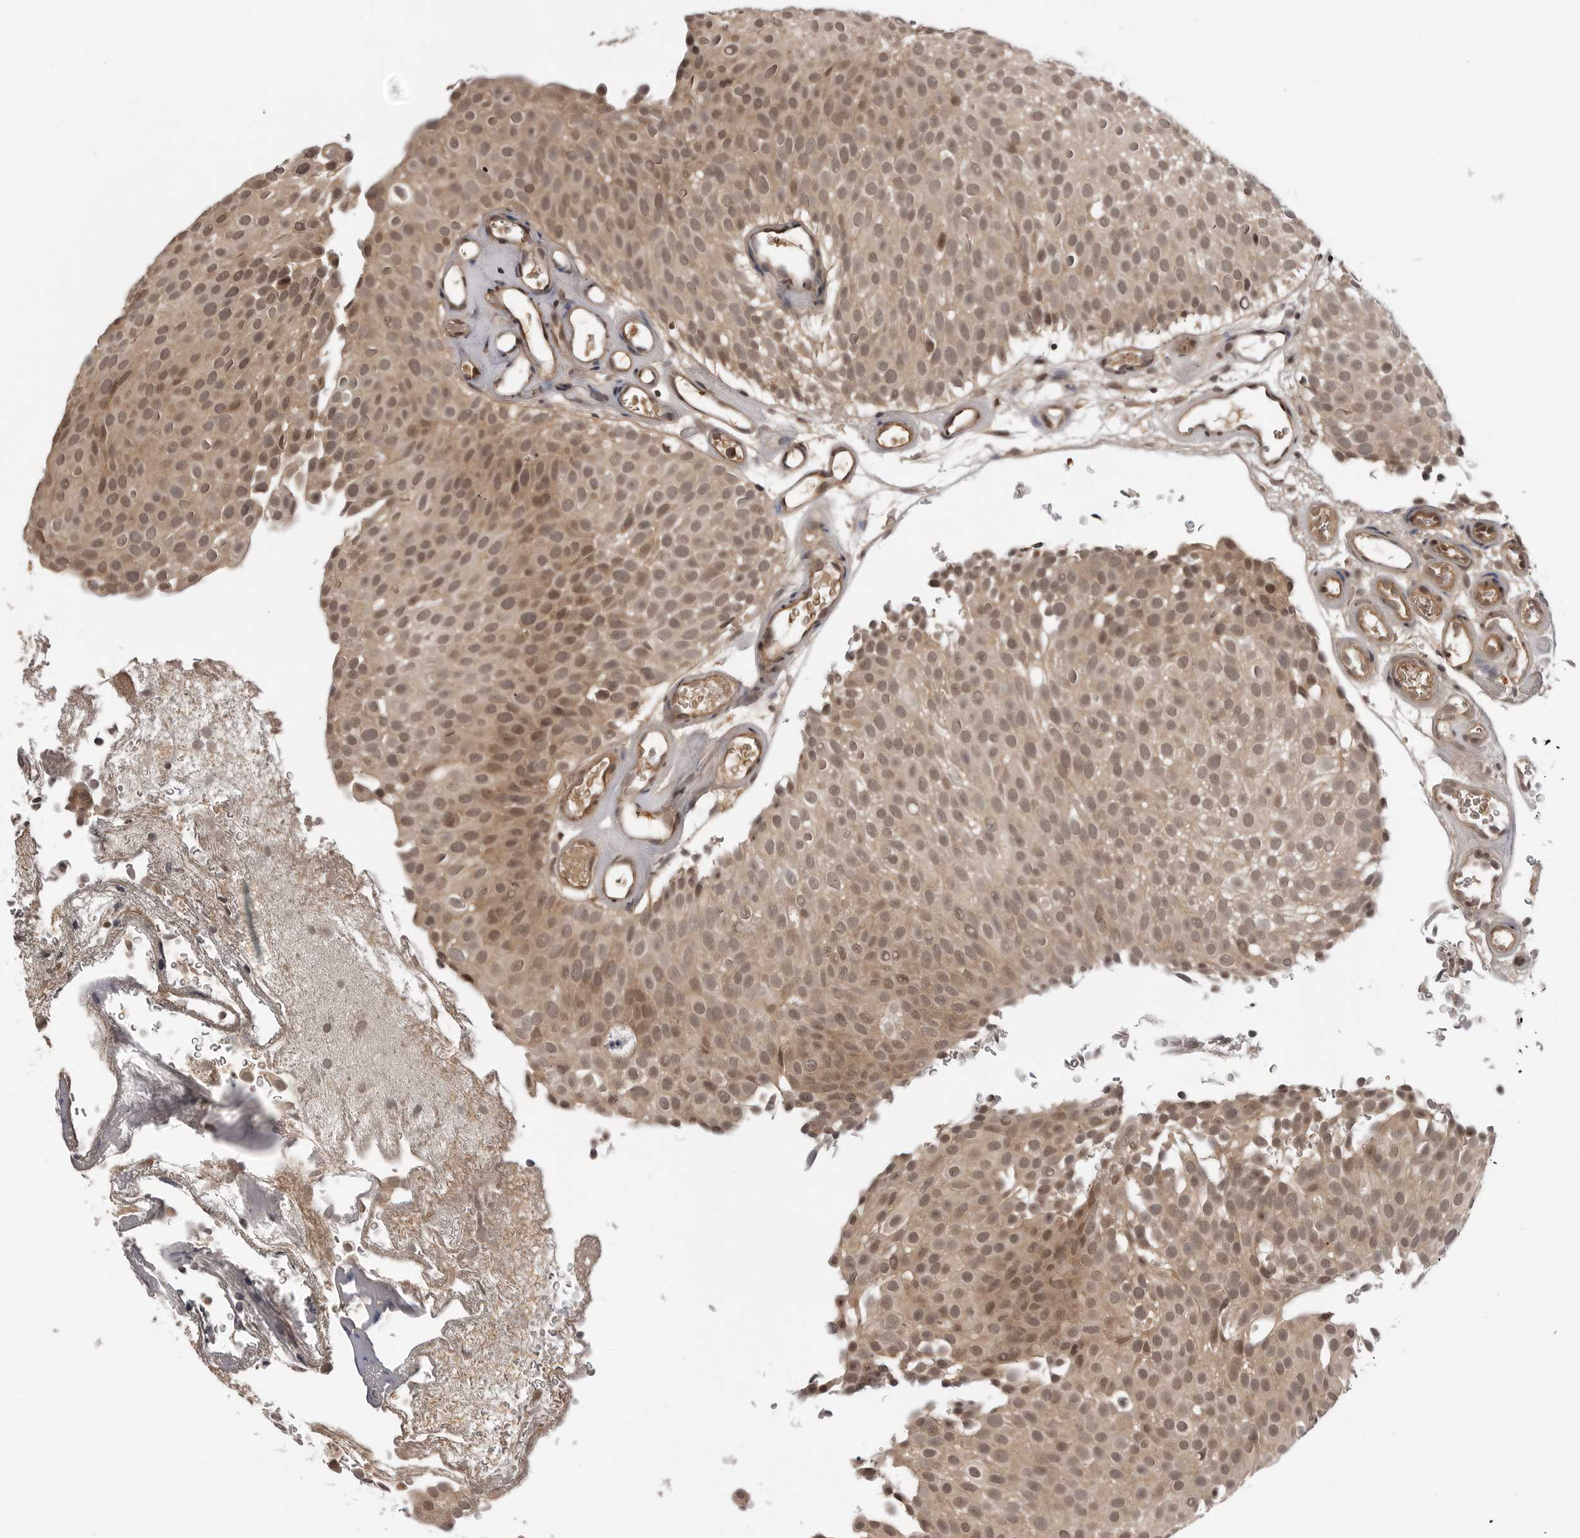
{"staining": {"intensity": "moderate", "quantity": ">75%", "location": "cytoplasmic/membranous,nuclear"}, "tissue": "urothelial cancer", "cell_type": "Tumor cells", "image_type": "cancer", "snomed": [{"axis": "morphology", "description": "Urothelial carcinoma, Low grade"}, {"axis": "topography", "description": "Urinary bladder"}], "caption": "Human urothelial cancer stained for a protein (brown) demonstrates moderate cytoplasmic/membranous and nuclear positive staining in approximately >75% of tumor cells.", "gene": "IL24", "patient": {"sex": "male", "age": 78}}